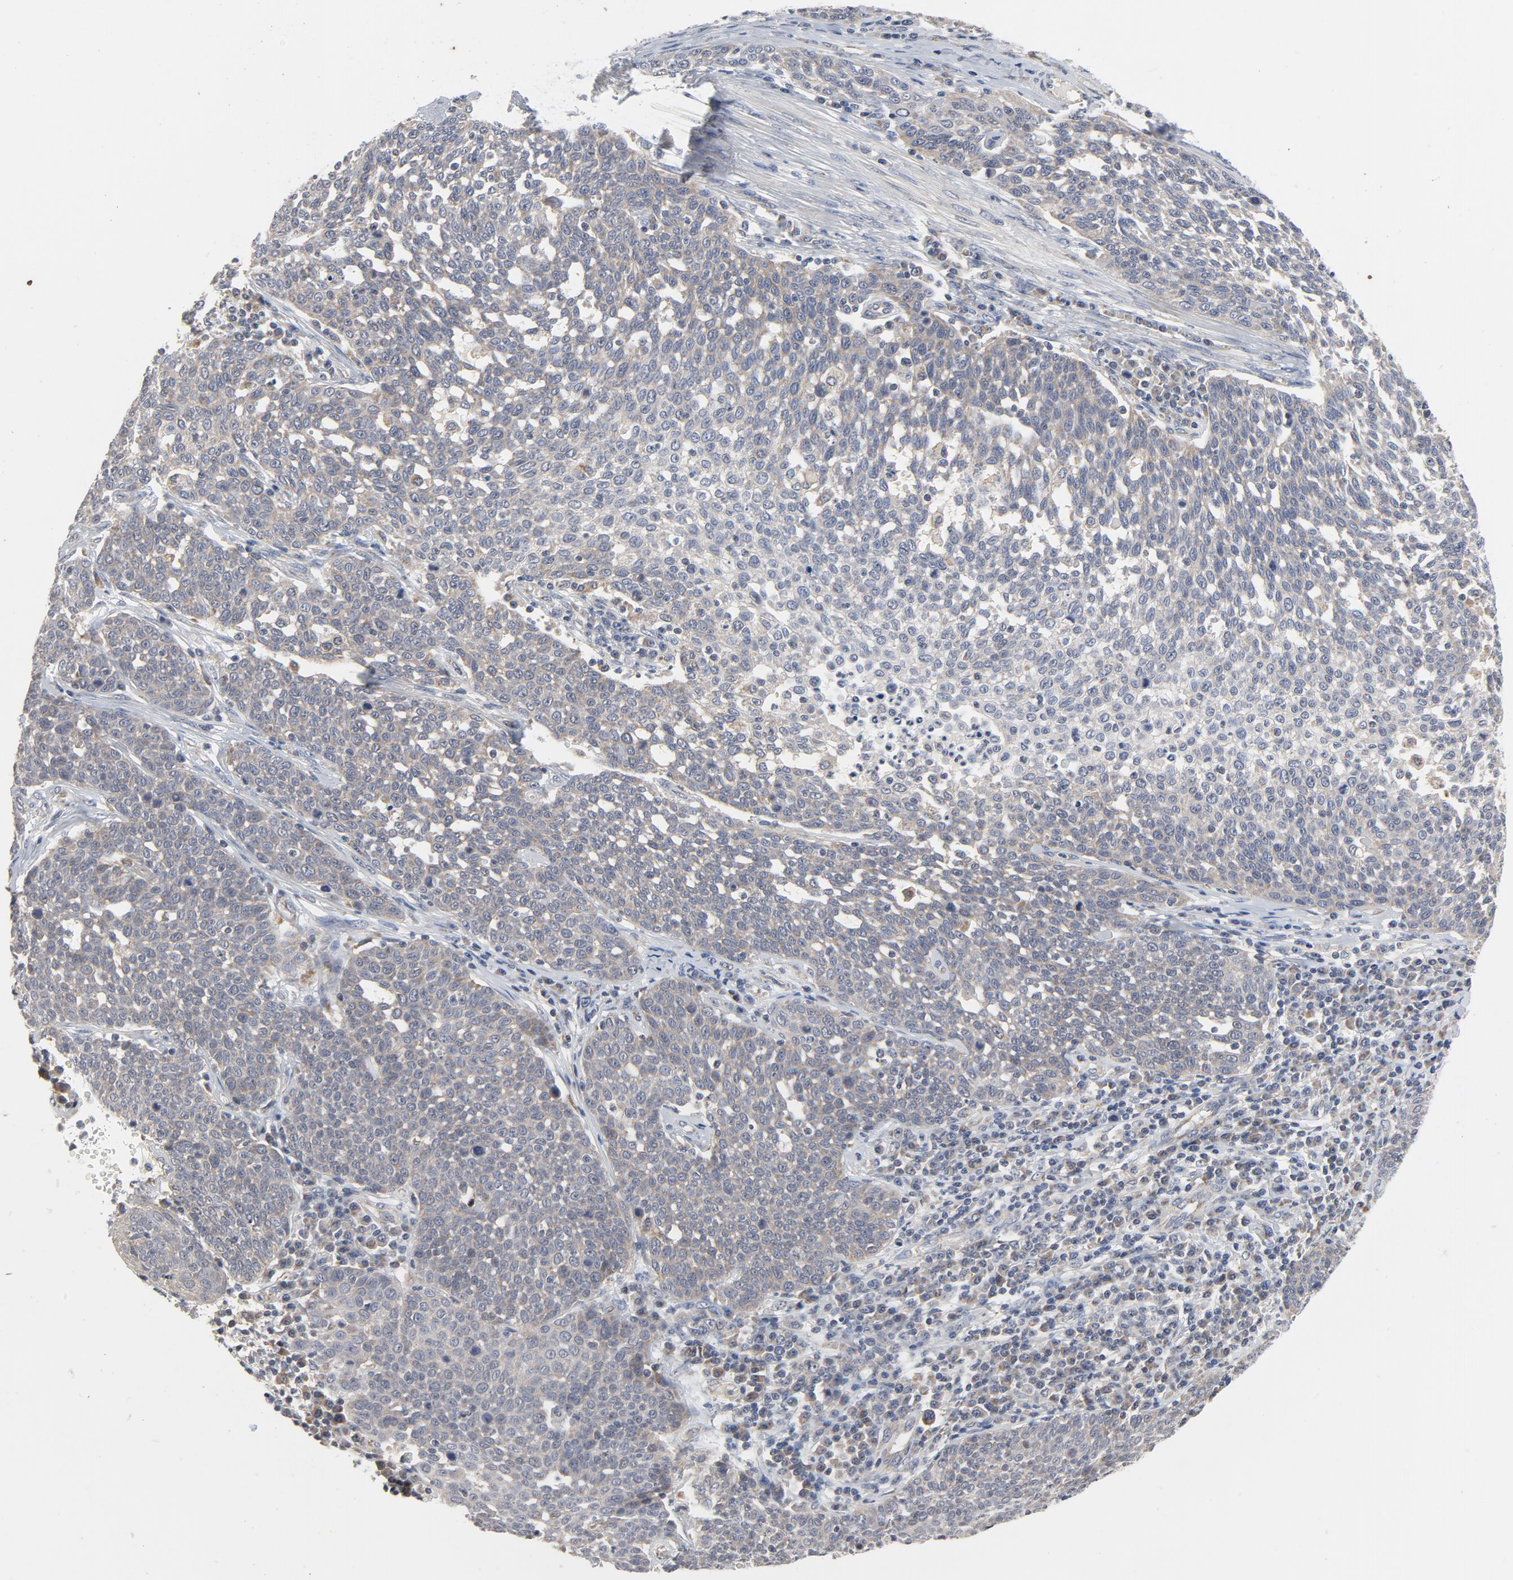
{"staining": {"intensity": "weak", "quantity": "25%-75%", "location": "cytoplasmic/membranous"}, "tissue": "cervical cancer", "cell_type": "Tumor cells", "image_type": "cancer", "snomed": [{"axis": "morphology", "description": "Squamous cell carcinoma, NOS"}, {"axis": "topography", "description": "Cervix"}], "caption": "IHC (DAB (3,3'-diaminobenzidine)) staining of human cervical cancer (squamous cell carcinoma) shows weak cytoplasmic/membranous protein expression in approximately 25%-75% of tumor cells.", "gene": "C14orf119", "patient": {"sex": "female", "age": 34}}